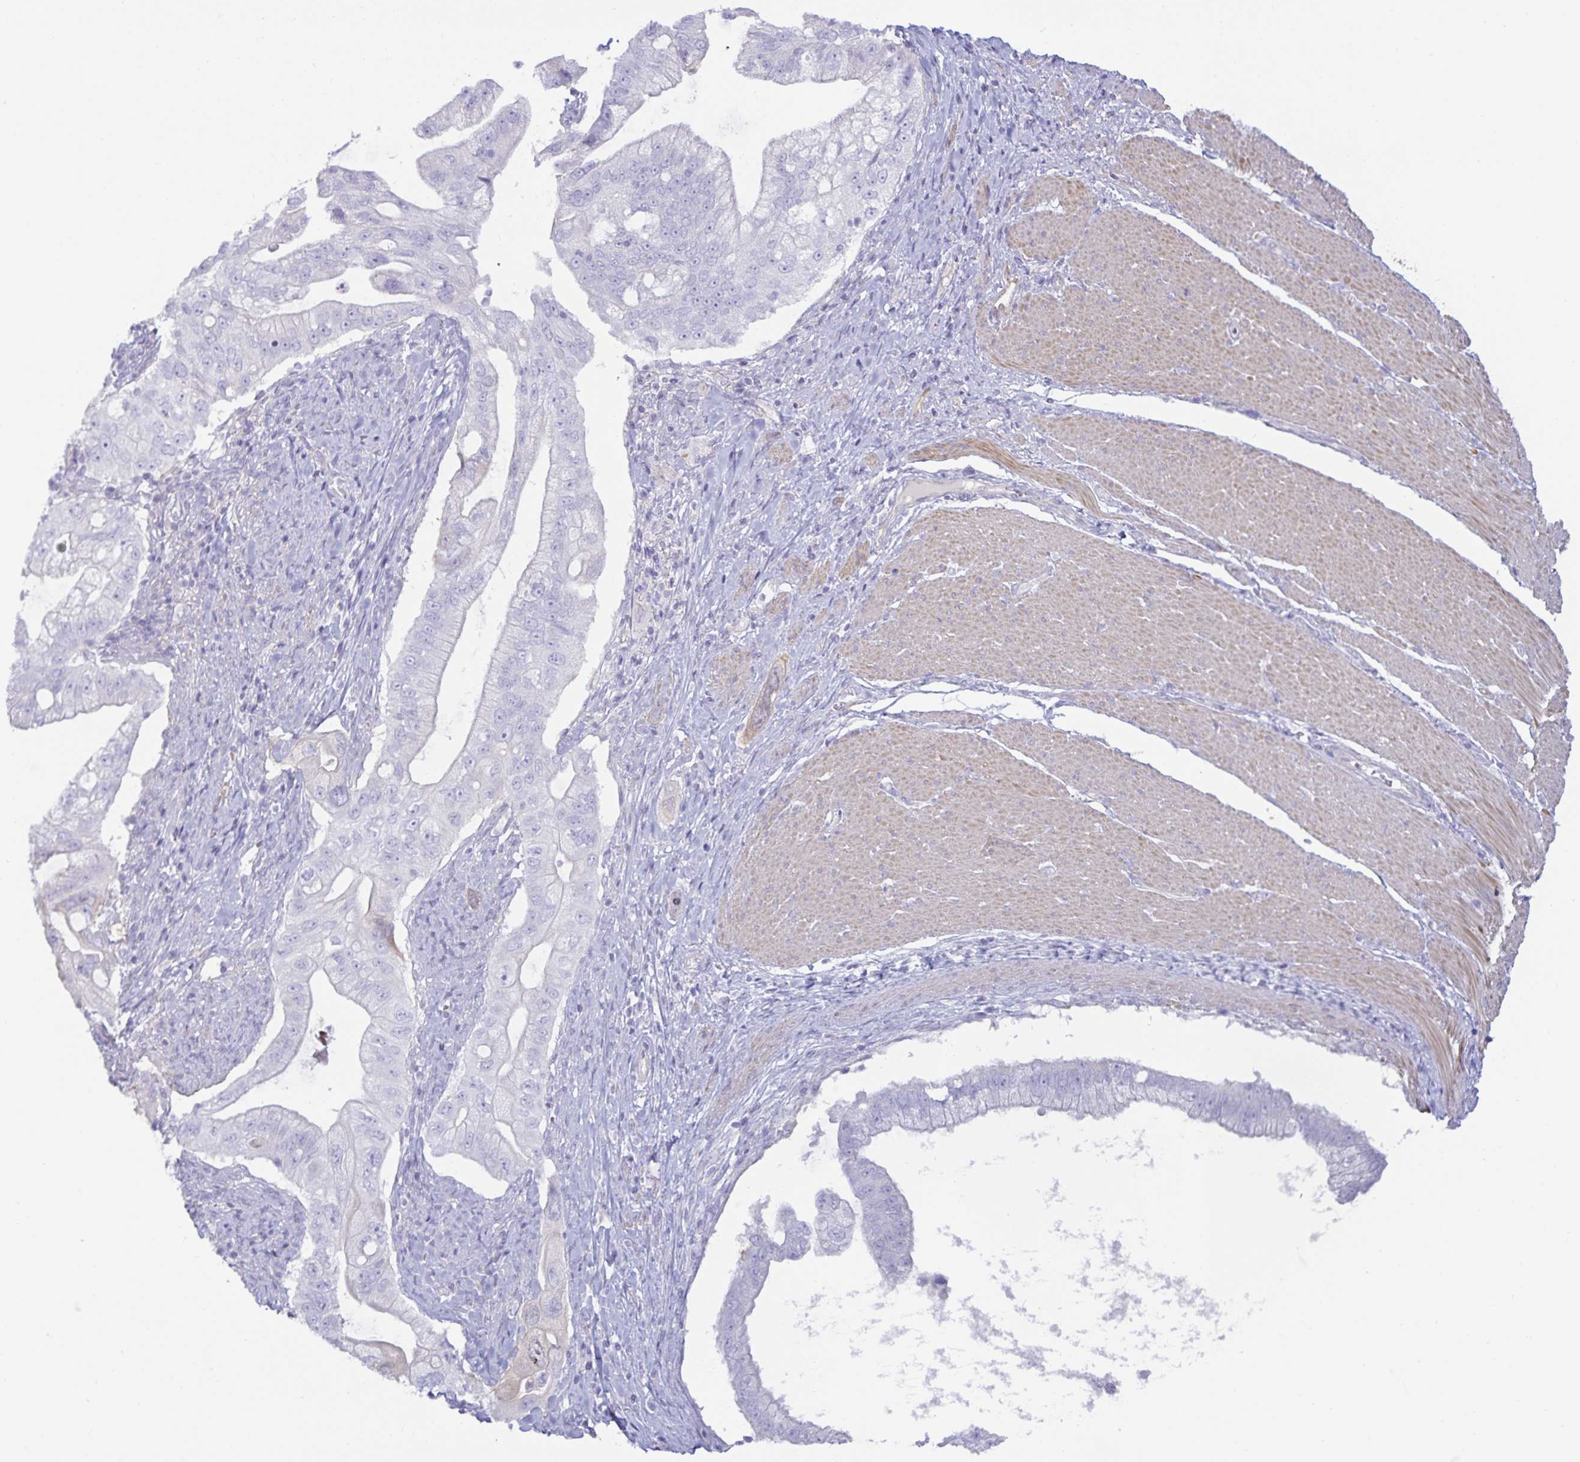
{"staining": {"intensity": "negative", "quantity": "none", "location": "none"}, "tissue": "pancreatic cancer", "cell_type": "Tumor cells", "image_type": "cancer", "snomed": [{"axis": "morphology", "description": "Adenocarcinoma, NOS"}, {"axis": "topography", "description": "Pancreas"}], "caption": "Pancreatic cancer (adenocarcinoma) was stained to show a protein in brown. There is no significant staining in tumor cells.", "gene": "SPAG4", "patient": {"sex": "male", "age": 70}}